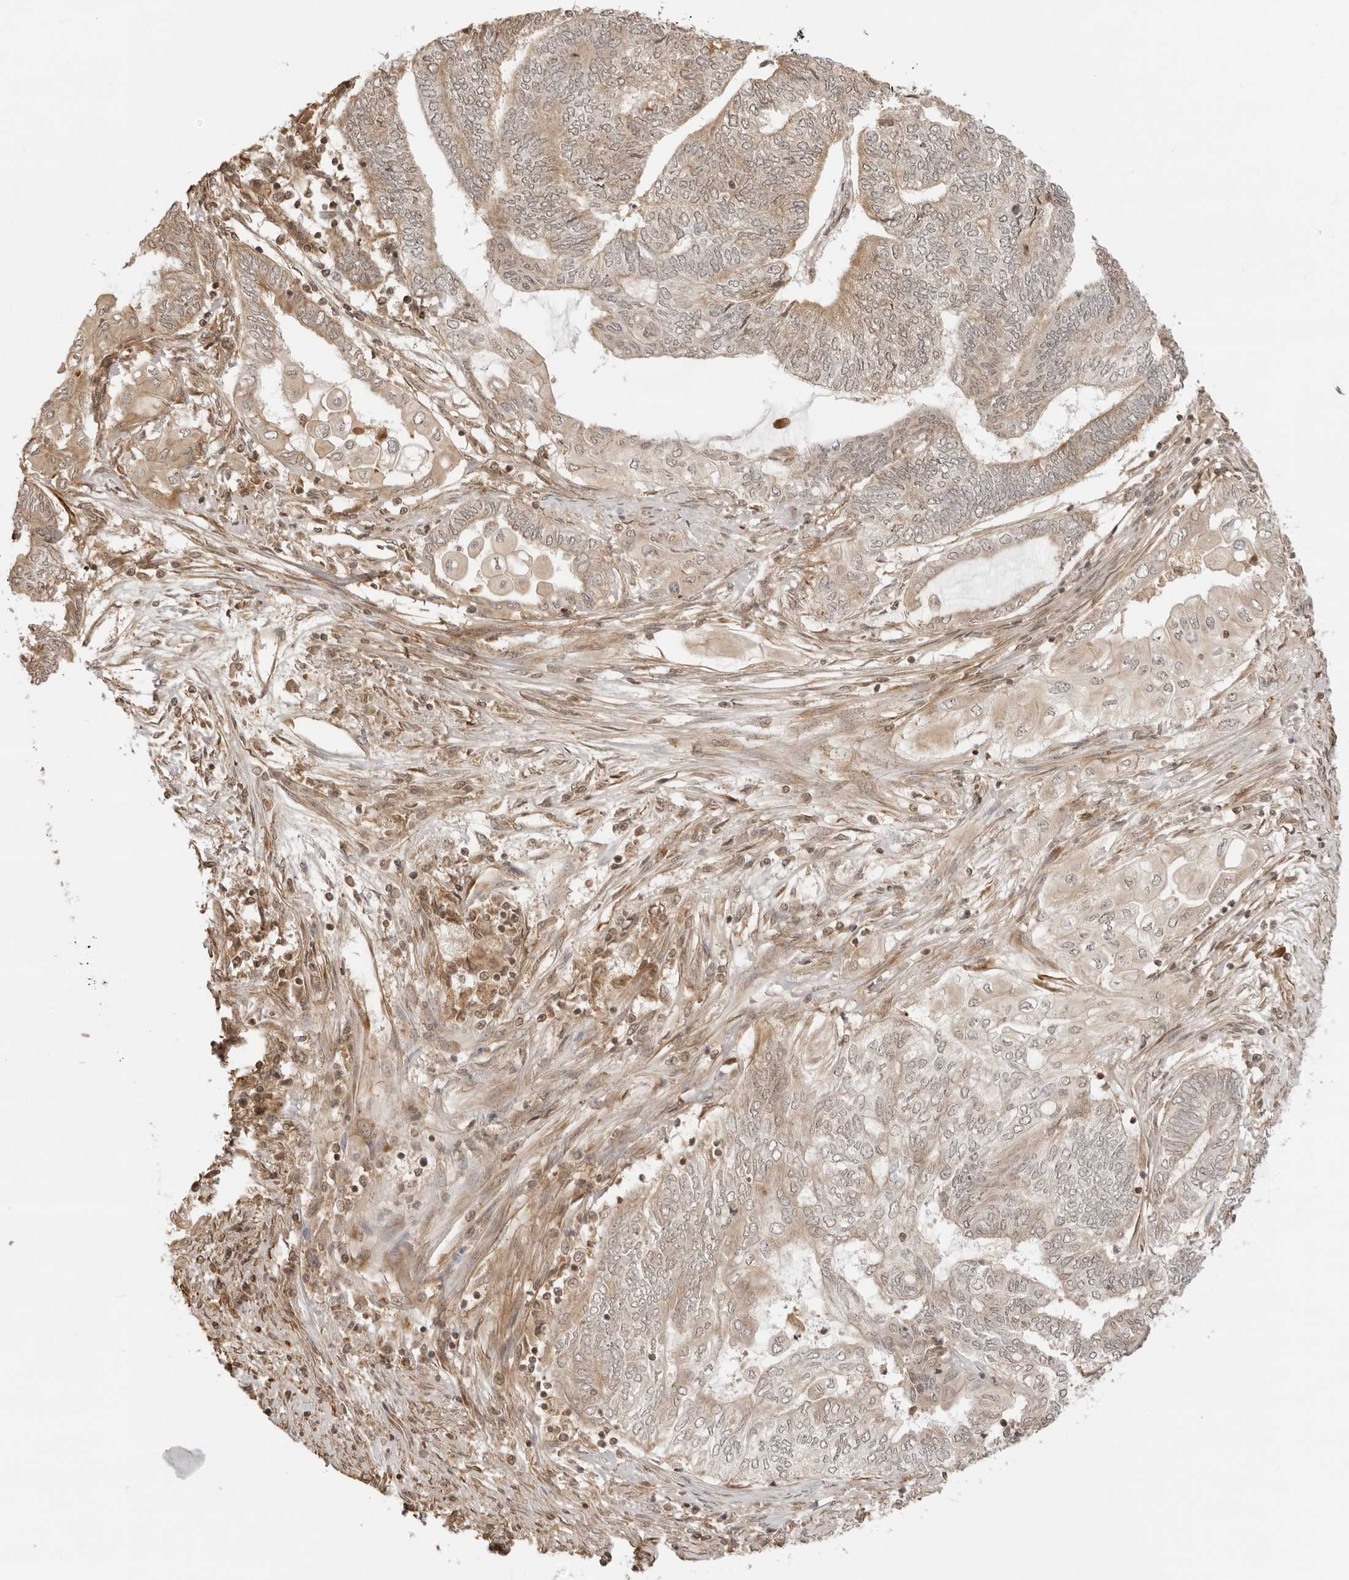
{"staining": {"intensity": "weak", "quantity": ">75%", "location": "cytoplasmic/membranous"}, "tissue": "endometrial cancer", "cell_type": "Tumor cells", "image_type": "cancer", "snomed": [{"axis": "morphology", "description": "Adenocarcinoma, NOS"}, {"axis": "topography", "description": "Uterus"}, {"axis": "topography", "description": "Endometrium"}], "caption": "Human endometrial cancer (adenocarcinoma) stained for a protein (brown) displays weak cytoplasmic/membranous positive staining in about >75% of tumor cells.", "gene": "IKBKE", "patient": {"sex": "female", "age": 70}}